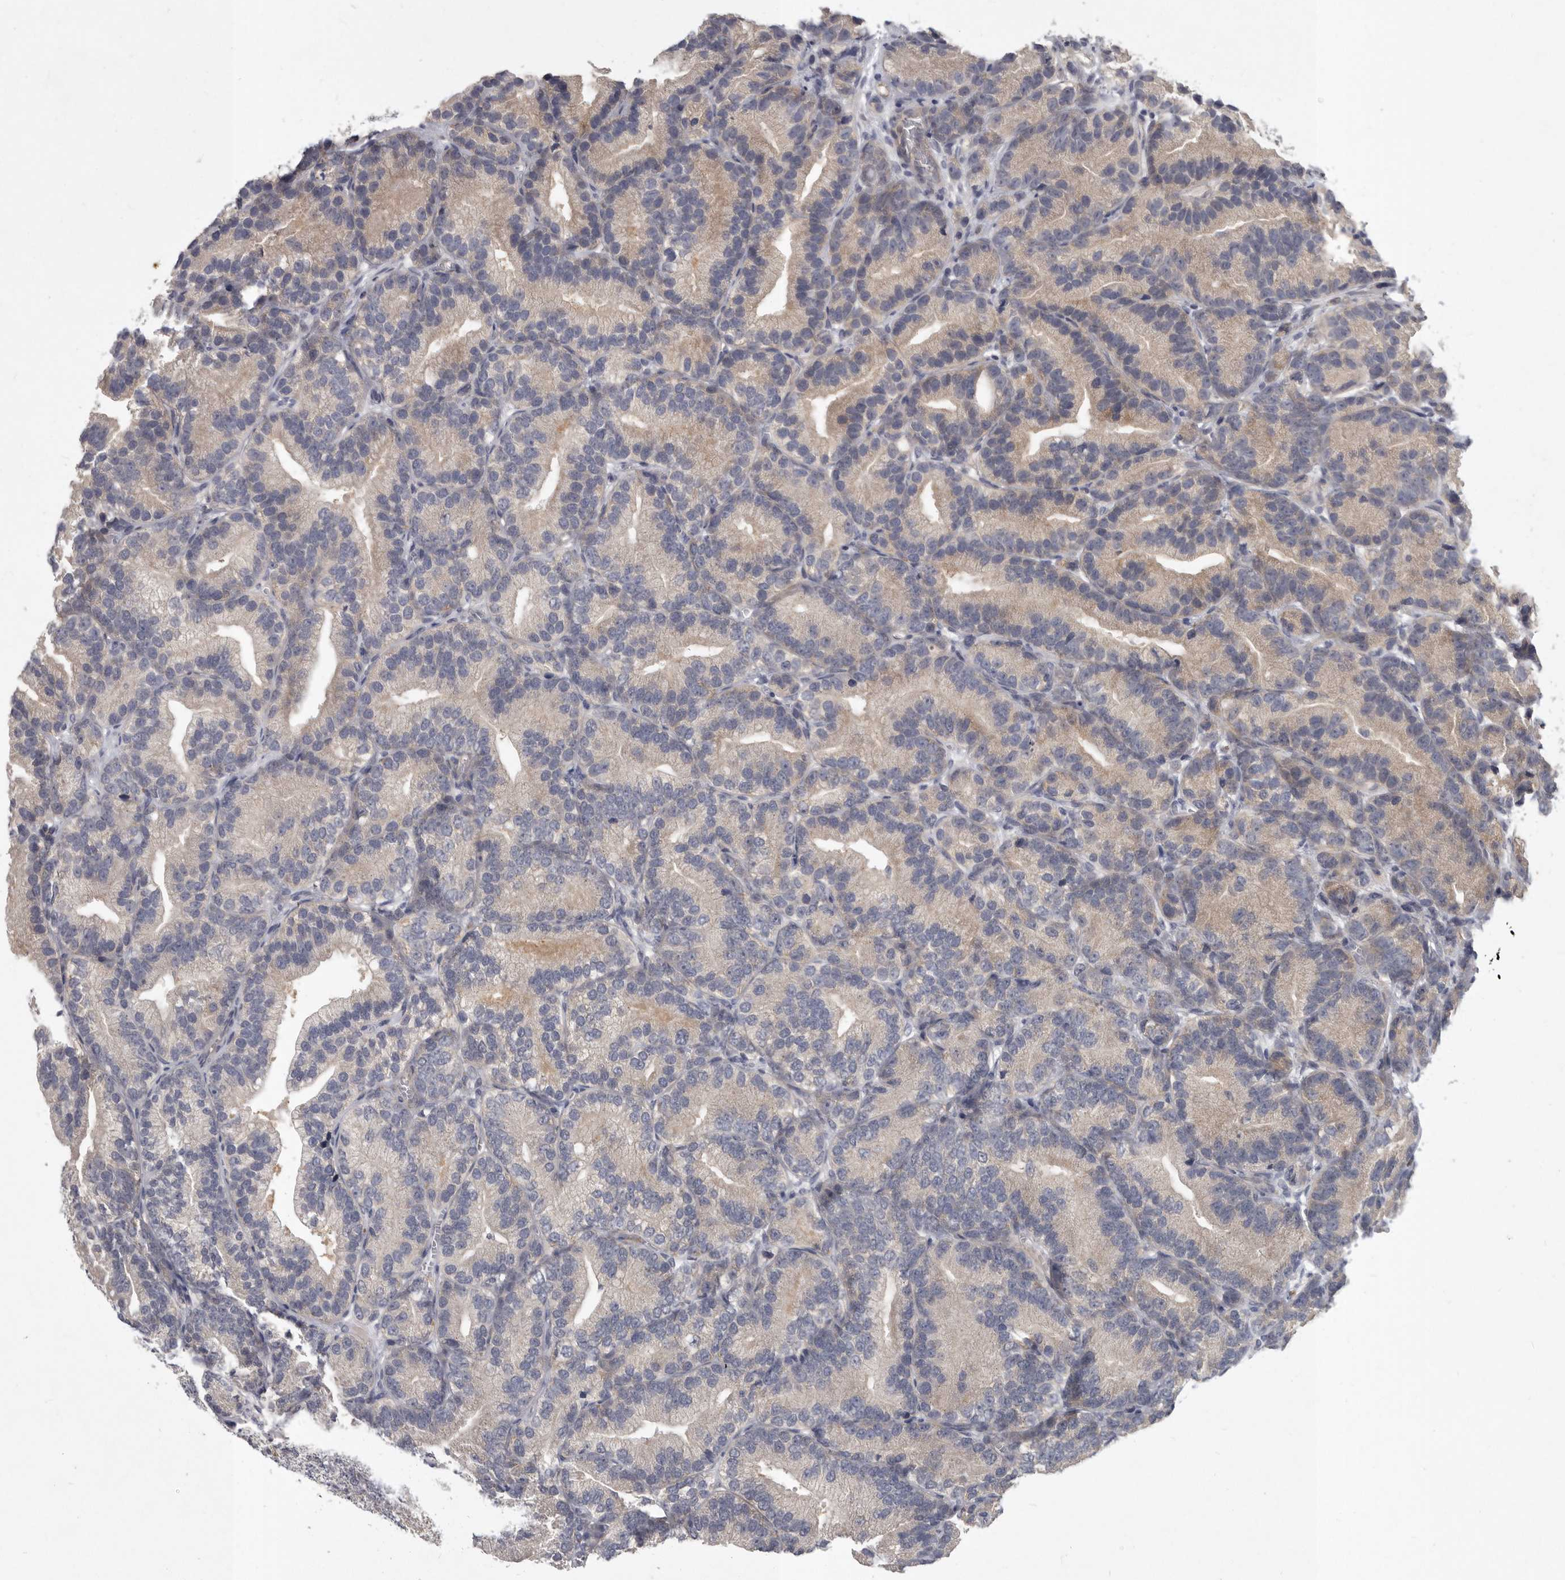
{"staining": {"intensity": "weak", "quantity": "<25%", "location": "cytoplasmic/membranous"}, "tissue": "prostate cancer", "cell_type": "Tumor cells", "image_type": "cancer", "snomed": [{"axis": "morphology", "description": "Adenocarcinoma, Low grade"}, {"axis": "topography", "description": "Prostate"}], "caption": "IHC image of human adenocarcinoma (low-grade) (prostate) stained for a protein (brown), which displays no staining in tumor cells. (Stains: DAB (3,3'-diaminobenzidine) immunohistochemistry with hematoxylin counter stain, Microscopy: brightfield microscopy at high magnification).", "gene": "SLC22A1", "patient": {"sex": "male", "age": 89}}